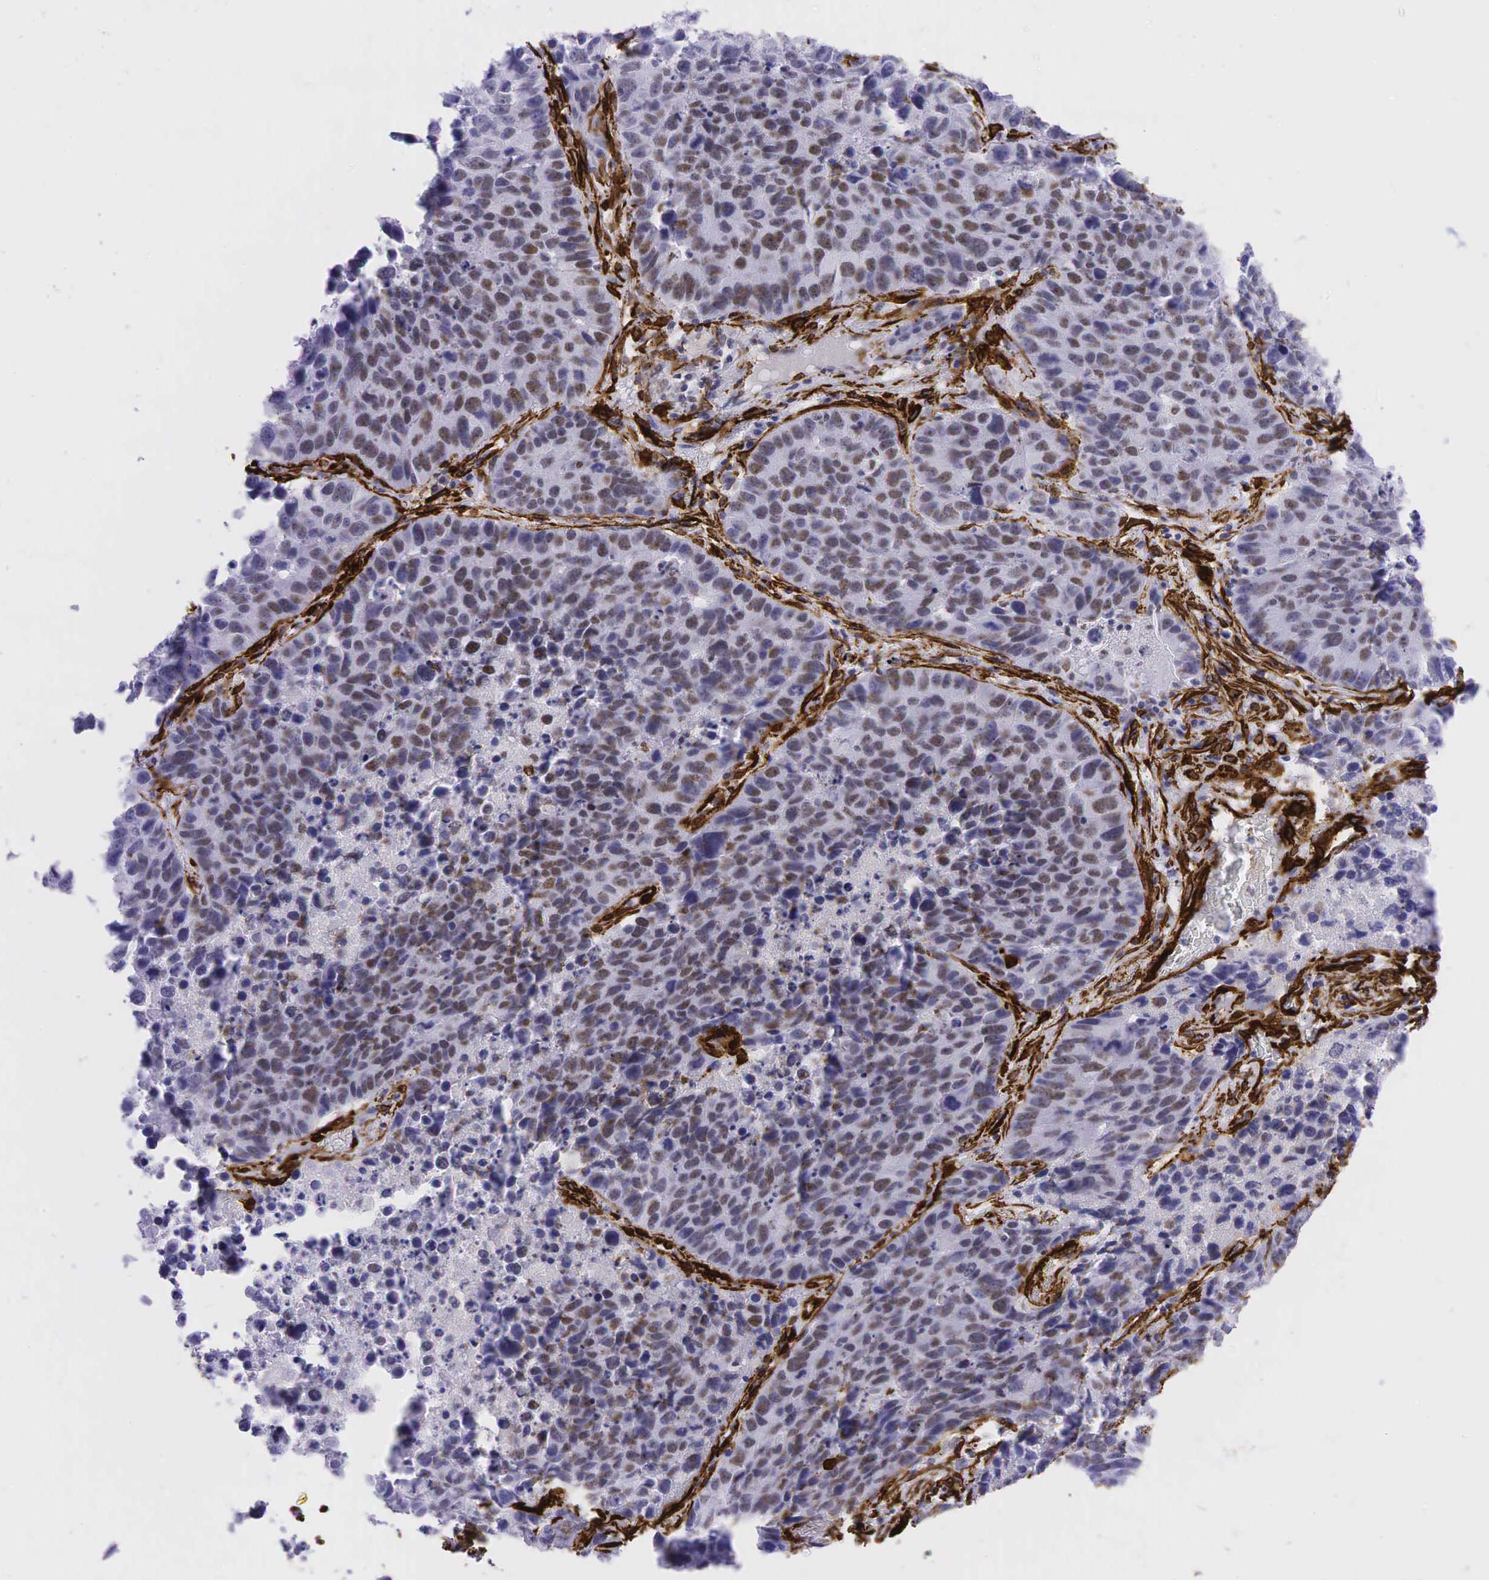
{"staining": {"intensity": "moderate", "quantity": "25%-75%", "location": "nuclear"}, "tissue": "lung cancer", "cell_type": "Tumor cells", "image_type": "cancer", "snomed": [{"axis": "morphology", "description": "Carcinoid, malignant, NOS"}, {"axis": "topography", "description": "Lung"}], "caption": "Immunohistochemical staining of lung malignant carcinoid shows medium levels of moderate nuclear protein expression in about 25%-75% of tumor cells. (IHC, brightfield microscopy, high magnification).", "gene": "ACTA2", "patient": {"sex": "male", "age": 60}}